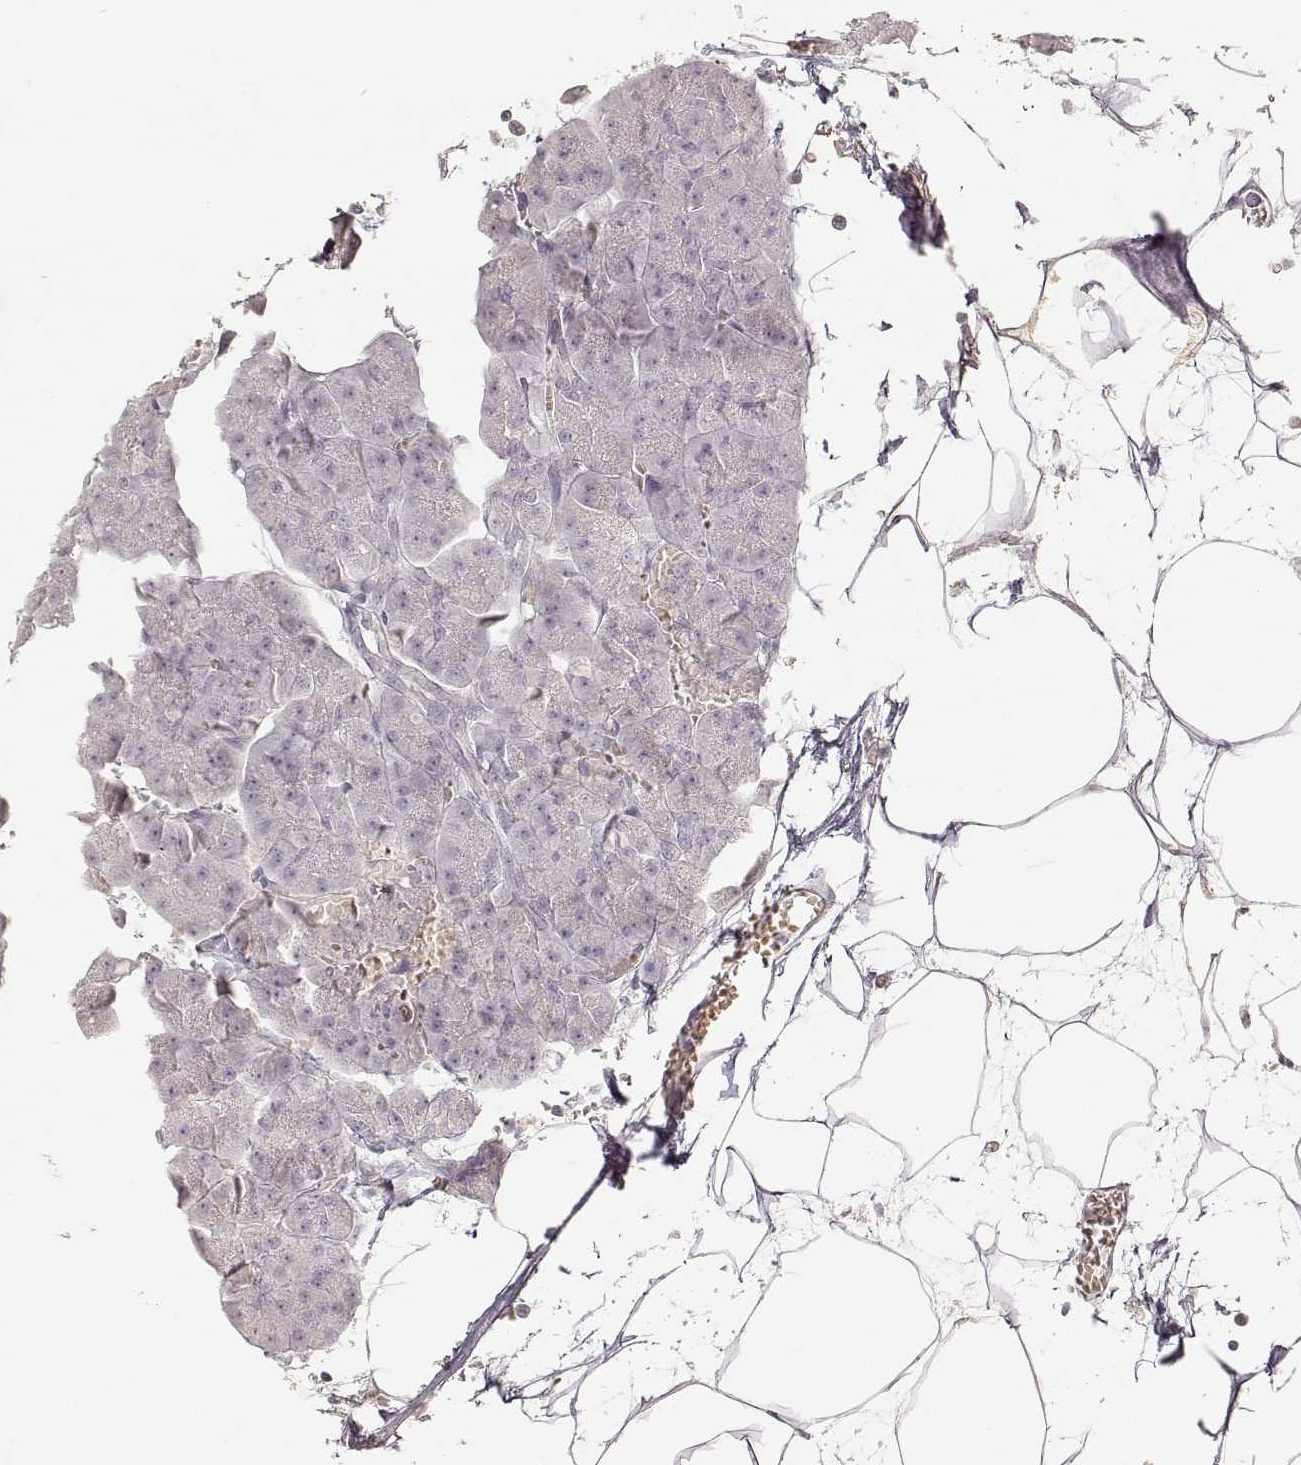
{"staining": {"intensity": "negative", "quantity": "none", "location": "none"}, "tissue": "pancreas", "cell_type": "Exocrine glandular cells", "image_type": "normal", "snomed": [{"axis": "morphology", "description": "Normal tissue, NOS"}, {"axis": "topography", "description": "Adipose tissue"}, {"axis": "topography", "description": "Pancreas"}, {"axis": "topography", "description": "Peripheral nerve tissue"}], "caption": "An immunohistochemistry photomicrograph of benign pancreas is shown. There is no staining in exocrine glandular cells of pancreas.", "gene": "LAMC2", "patient": {"sex": "female", "age": 58}}